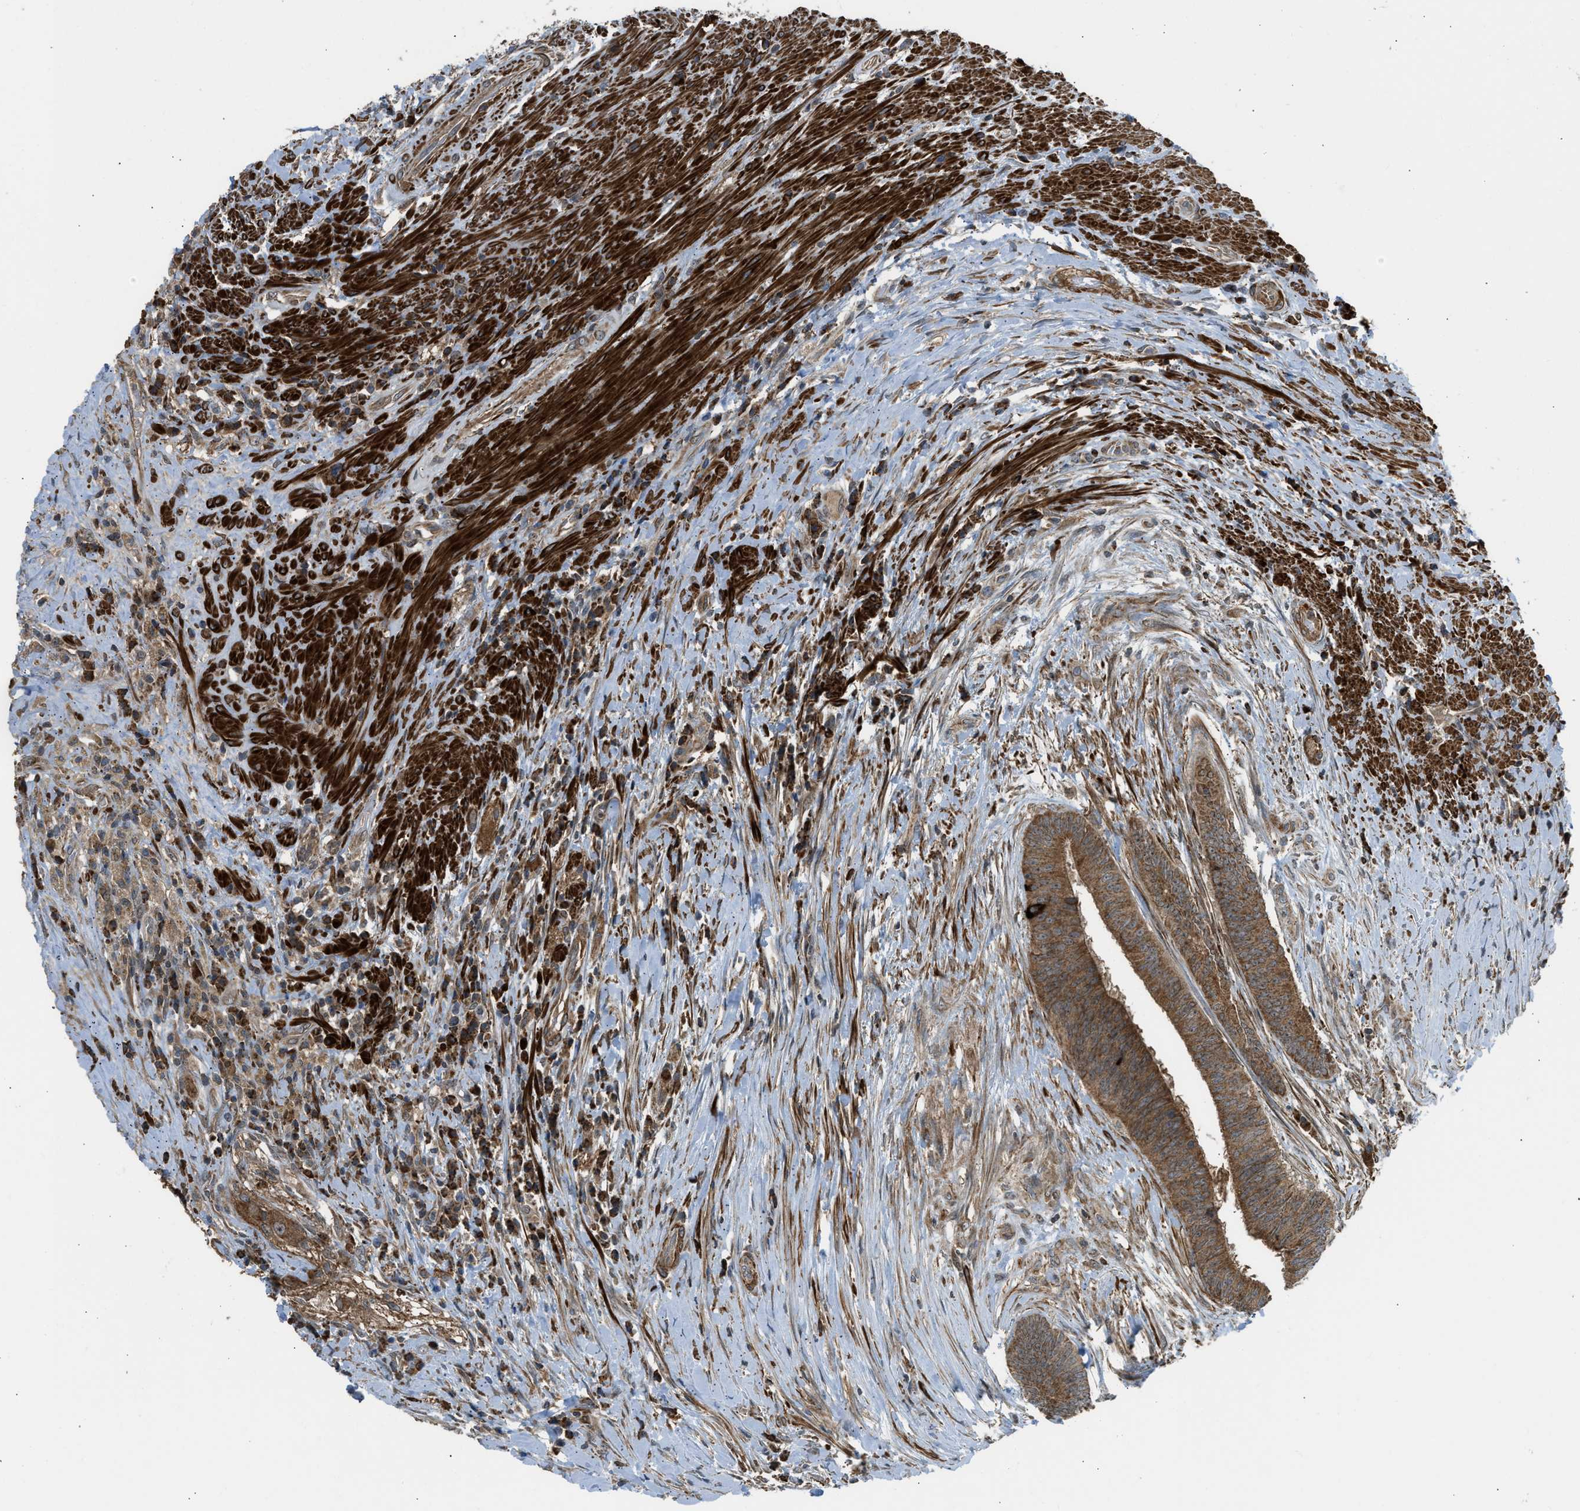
{"staining": {"intensity": "moderate", "quantity": ">75%", "location": "cytoplasmic/membranous"}, "tissue": "colorectal cancer", "cell_type": "Tumor cells", "image_type": "cancer", "snomed": [{"axis": "morphology", "description": "Adenocarcinoma, NOS"}, {"axis": "topography", "description": "Rectum"}], "caption": "Adenocarcinoma (colorectal) tissue reveals moderate cytoplasmic/membranous positivity in approximately >75% of tumor cells, visualized by immunohistochemistry.", "gene": "SESN2", "patient": {"sex": "male", "age": 72}}